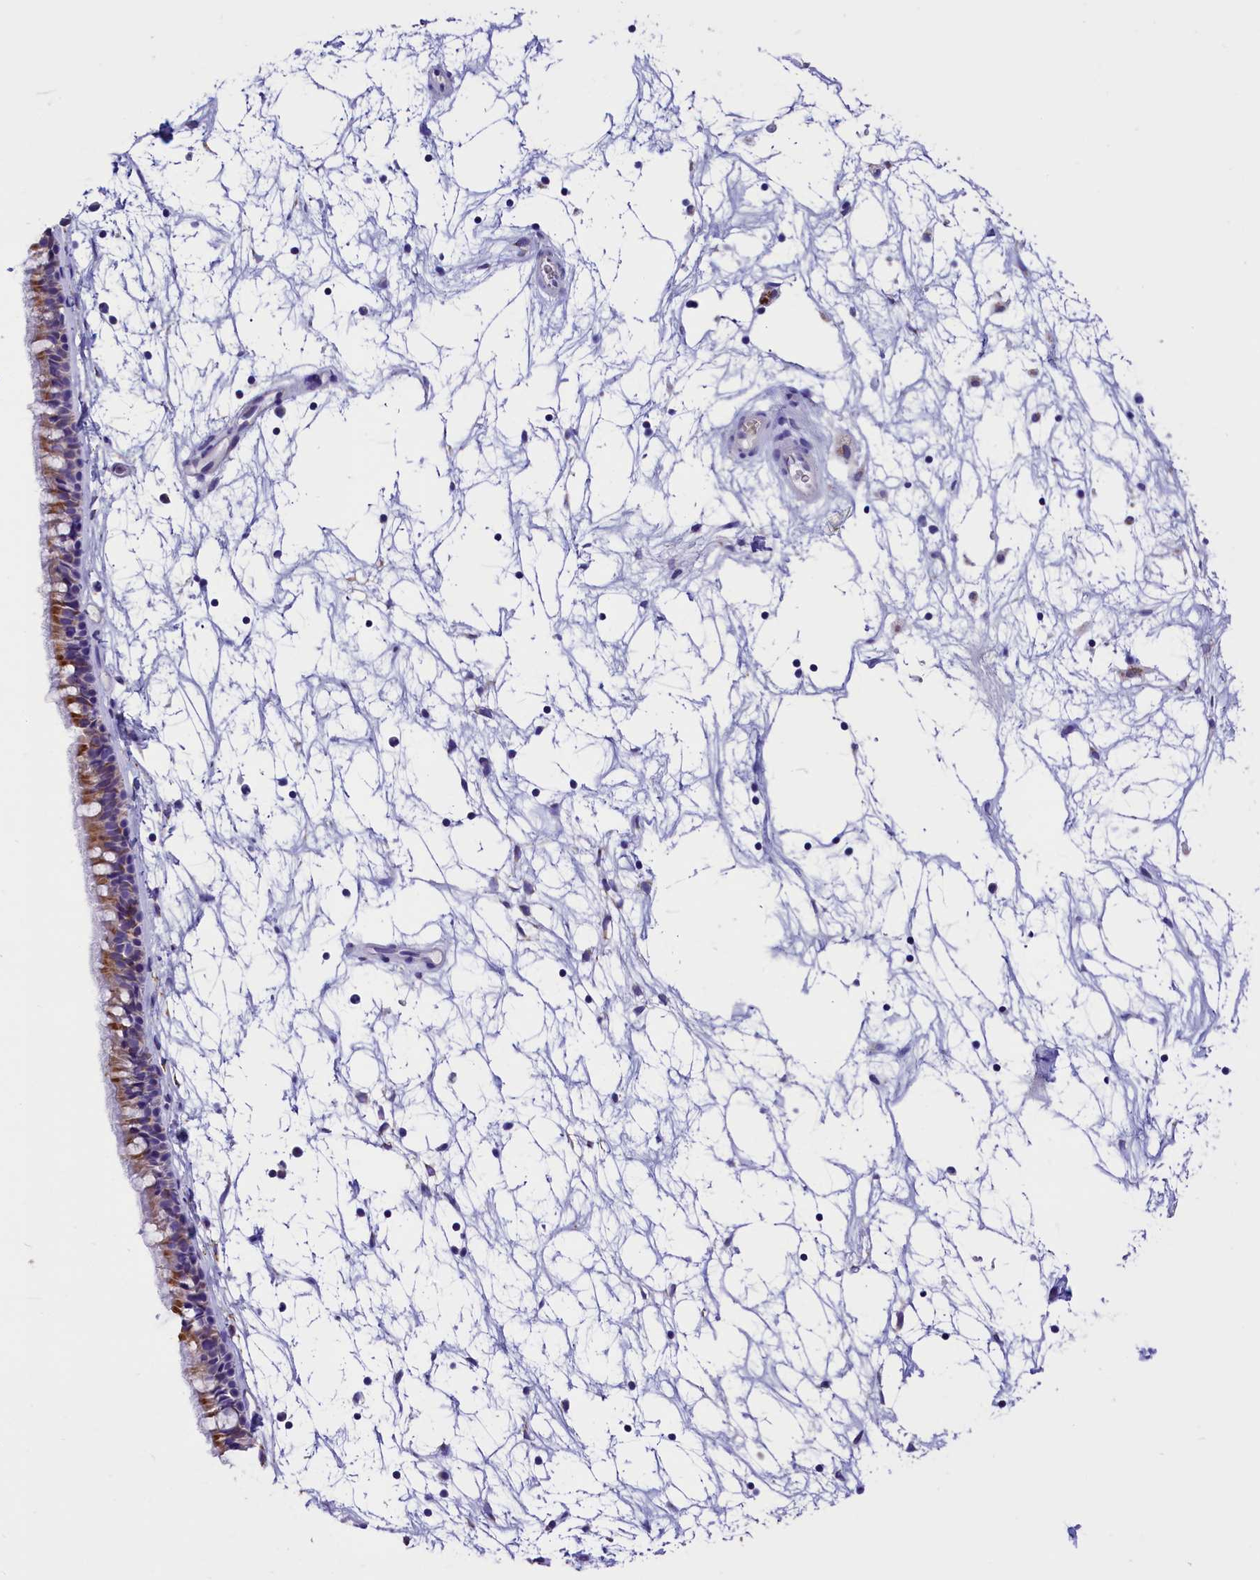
{"staining": {"intensity": "moderate", "quantity": "25%-75%", "location": "cytoplasmic/membranous"}, "tissue": "nasopharynx", "cell_type": "Respiratory epithelial cells", "image_type": "normal", "snomed": [{"axis": "morphology", "description": "Normal tissue, NOS"}, {"axis": "topography", "description": "Nasopharynx"}], "caption": "Nasopharynx stained for a protein (brown) reveals moderate cytoplasmic/membranous positive expression in approximately 25%-75% of respiratory epithelial cells.", "gene": "ABAT", "patient": {"sex": "male", "age": 64}}